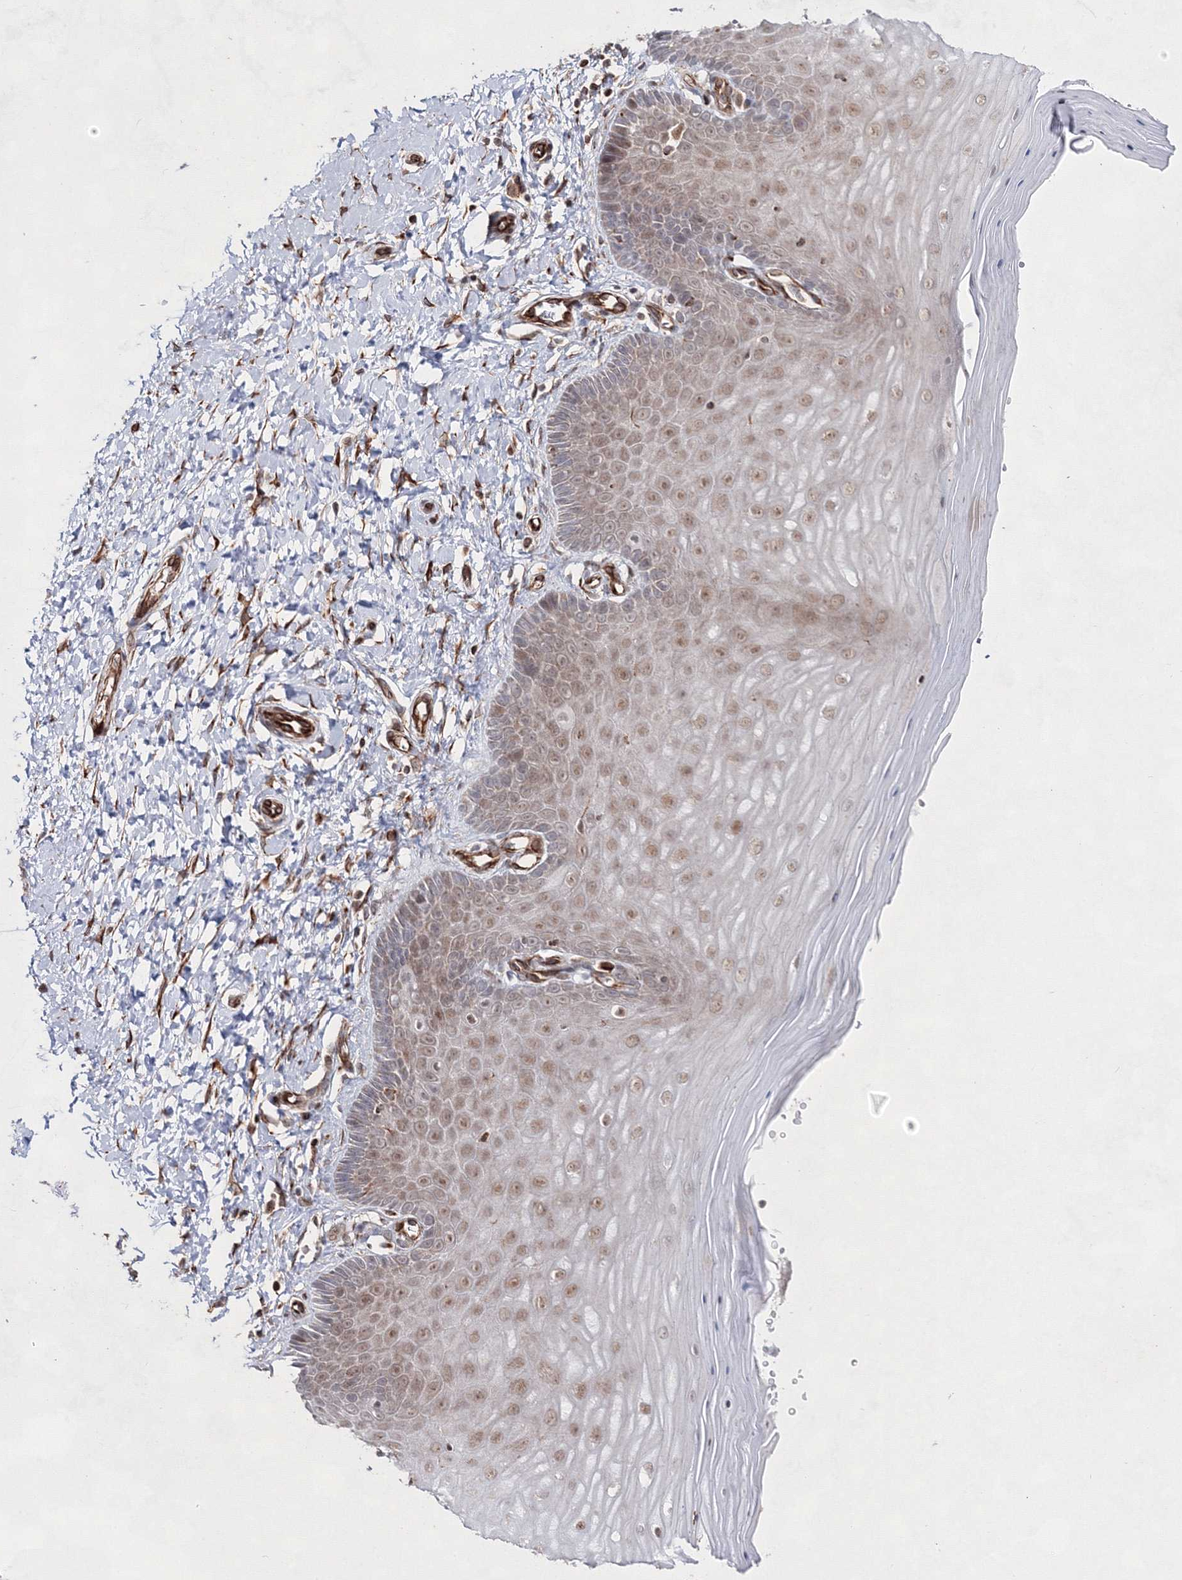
{"staining": {"intensity": "weak", "quantity": "25%-75%", "location": "cytoplasmic/membranous"}, "tissue": "cervix", "cell_type": "Glandular cells", "image_type": "normal", "snomed": [{"axis": "morphology", "description": "Normal tissue, NOS"}, {"axis": "topography", "description": "Cervix"}], "caption": "A high-resolution histopathology image shows IHC staining of normal cervix, which demonstrates weak cytoplasmic/membranous positivity in approximately 25%-75% of glandular cells. The protein is stained brown, and the nuclei are stained in blue (DAB (3,3'-diaminobenzidine) IHC with brightfield microscopy, high magnification).", "gene": "SNIP1", "patient": {"sex": "female", "age": 55}}